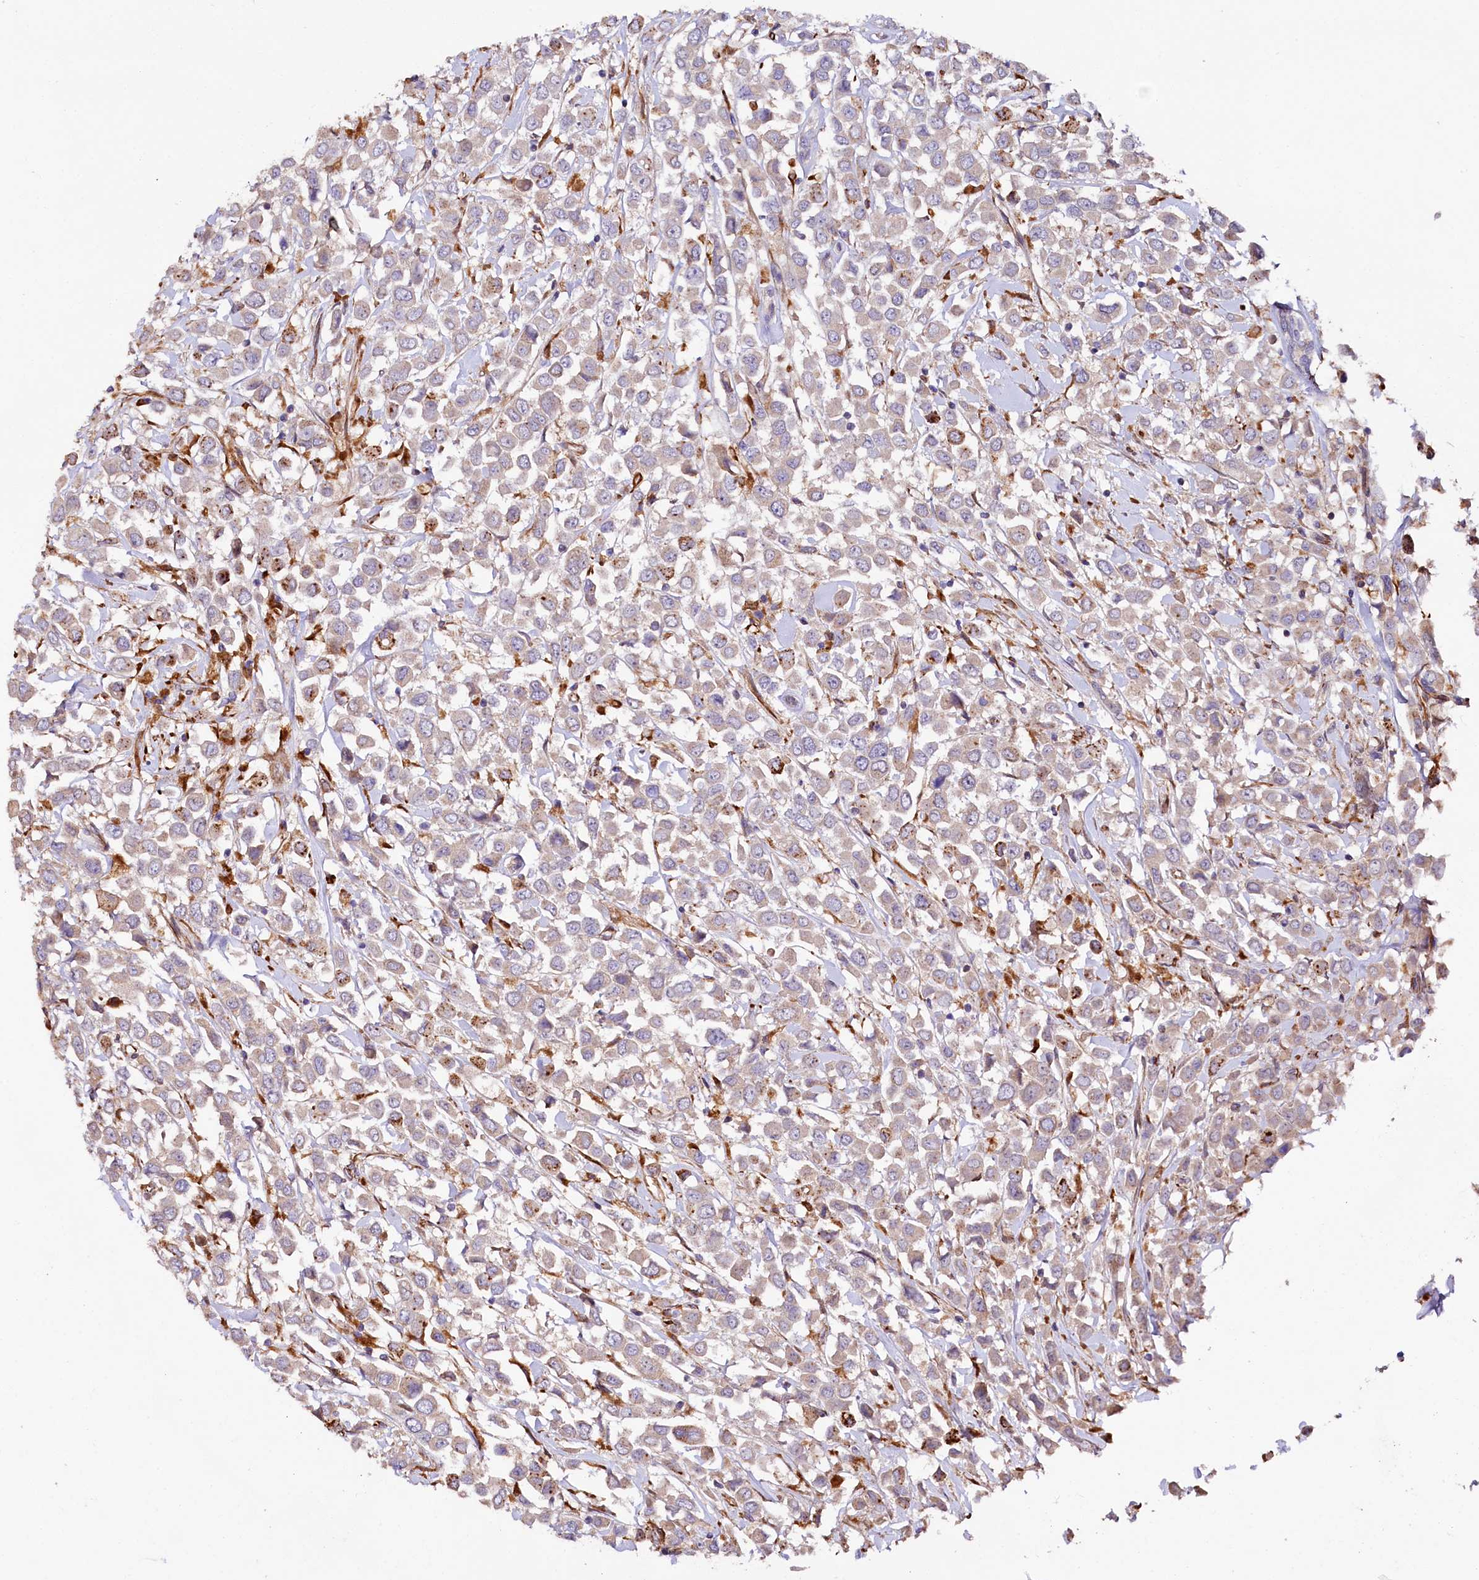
{"staining": {"intensity": "weak", "quantity": "25%-75%", "location": "cytoplasmic/membranous"}, "tissue": "breast cancer", "cell_type": "Tumor cells", "image_type": "cancer", "snomed": [{"axis": "morphology", "description": "Duct carcinoma"}, {"axis": "topography", "description": "Breast"}], "caption": "This is a photomicrograph of immunohistochemistry (IHC) staining of breast cancer (invasive ductal carcinoma), which shows weak staining in the cytoplasmic/membranous of tumor cells.", "gene": "TTC12", "patient": {"sex": "female", "age": 61}}